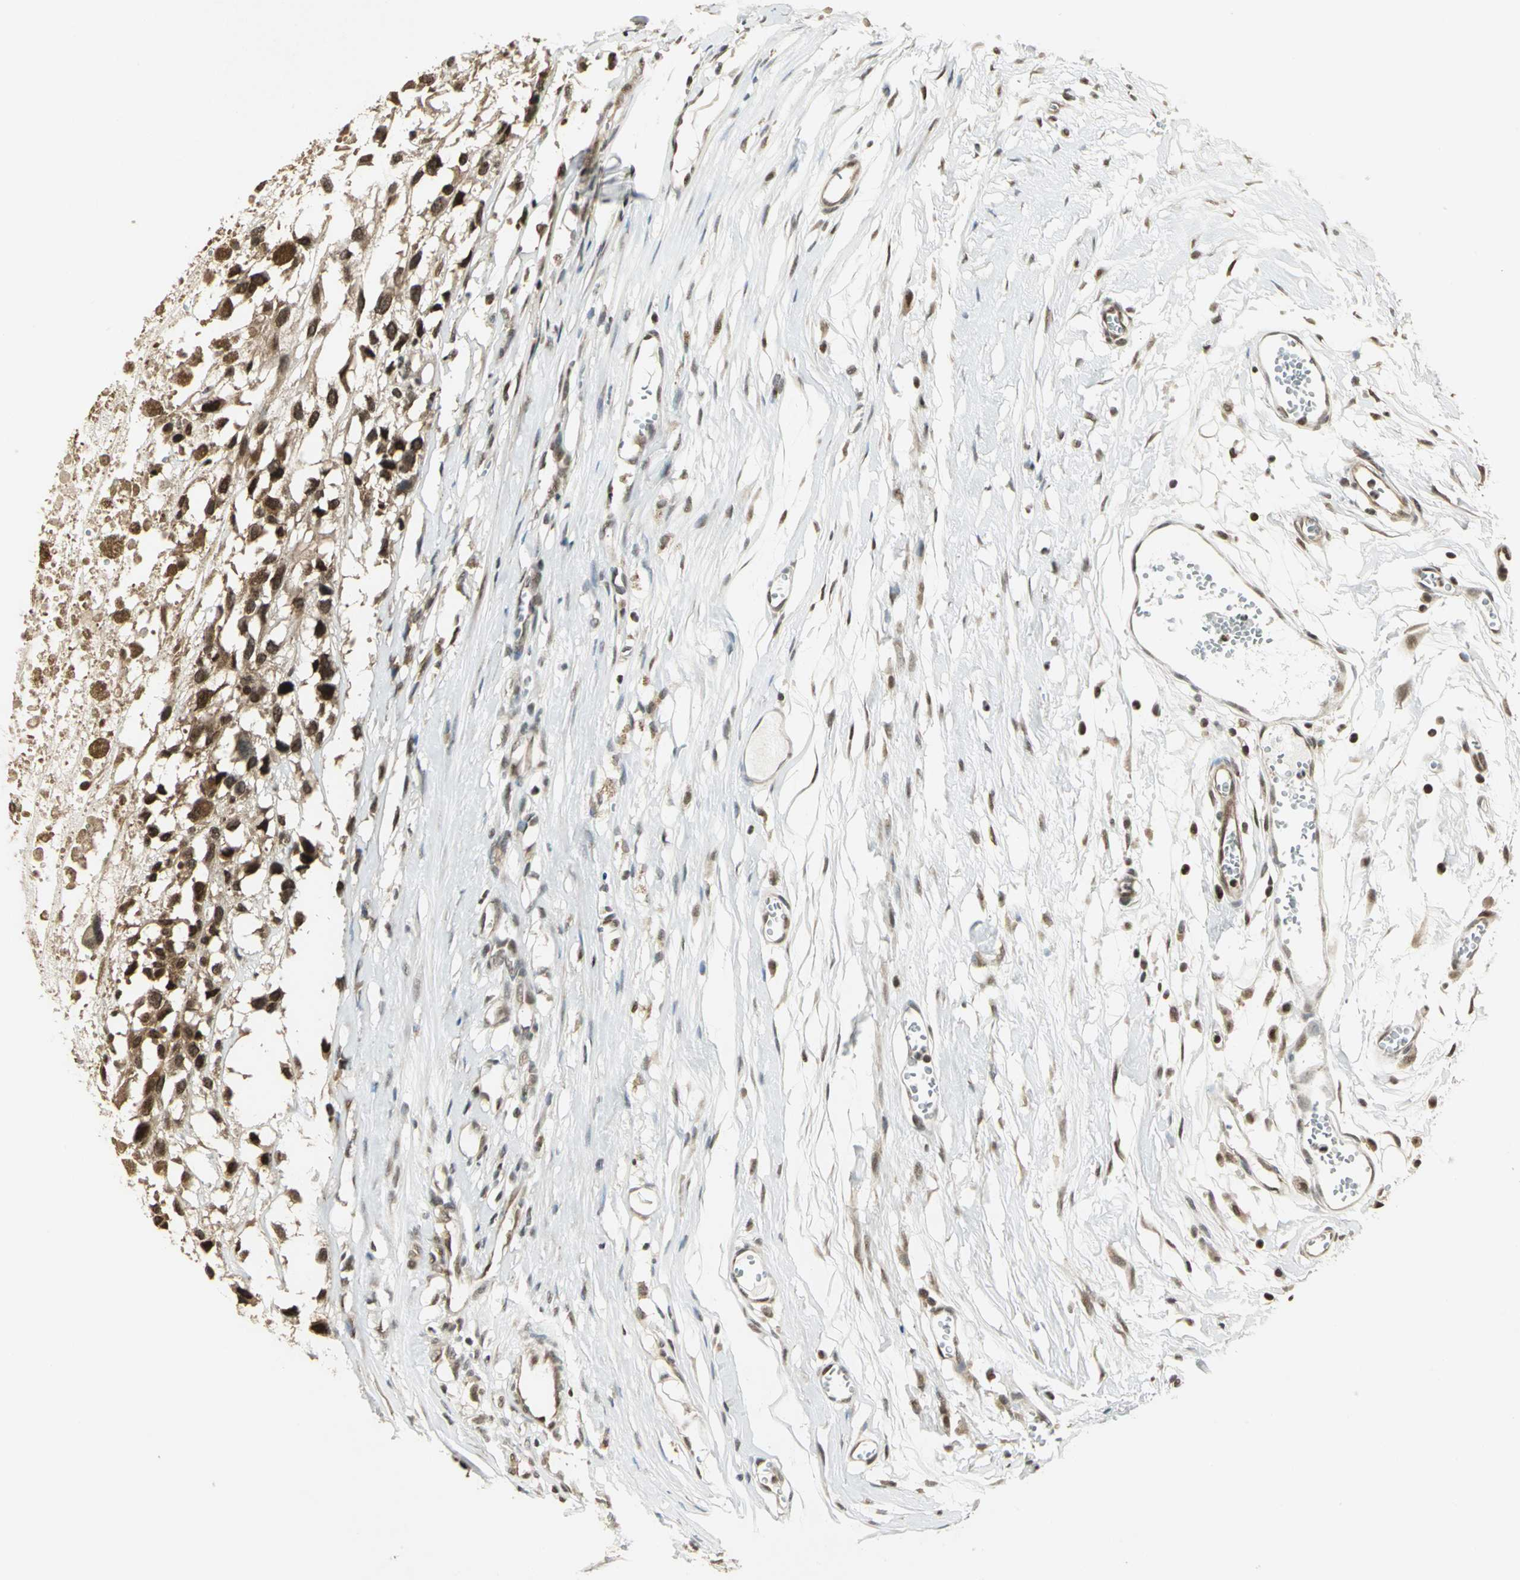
{"staining": {"intensity": "strong", "quantity": ">75%", "location": "cytoplasmic/membranous,nuclear"}, "tissue": "melanoma", "cell_type": "Tumor cells", "image_type": "cancer", "snomed": [{"axis": "morphology", "description": "Malignant melanoma, Metastatic site"}, {"axis": "topography", "description": "Lymph node"}], "caption": "Protein staining by immunohistochemistry (IHC) exhibits strong cytoplasmic/membranous and nuclear staining in about >75% of tumor cells in malignant melanoma (metastatic site). The staining was performed using DAB, with brown indicating positive protein expression. Nuclei are stained blue with hematoxylin.", "gene": "PSMC3", "patient": {"sex": "male", "age": 59}}